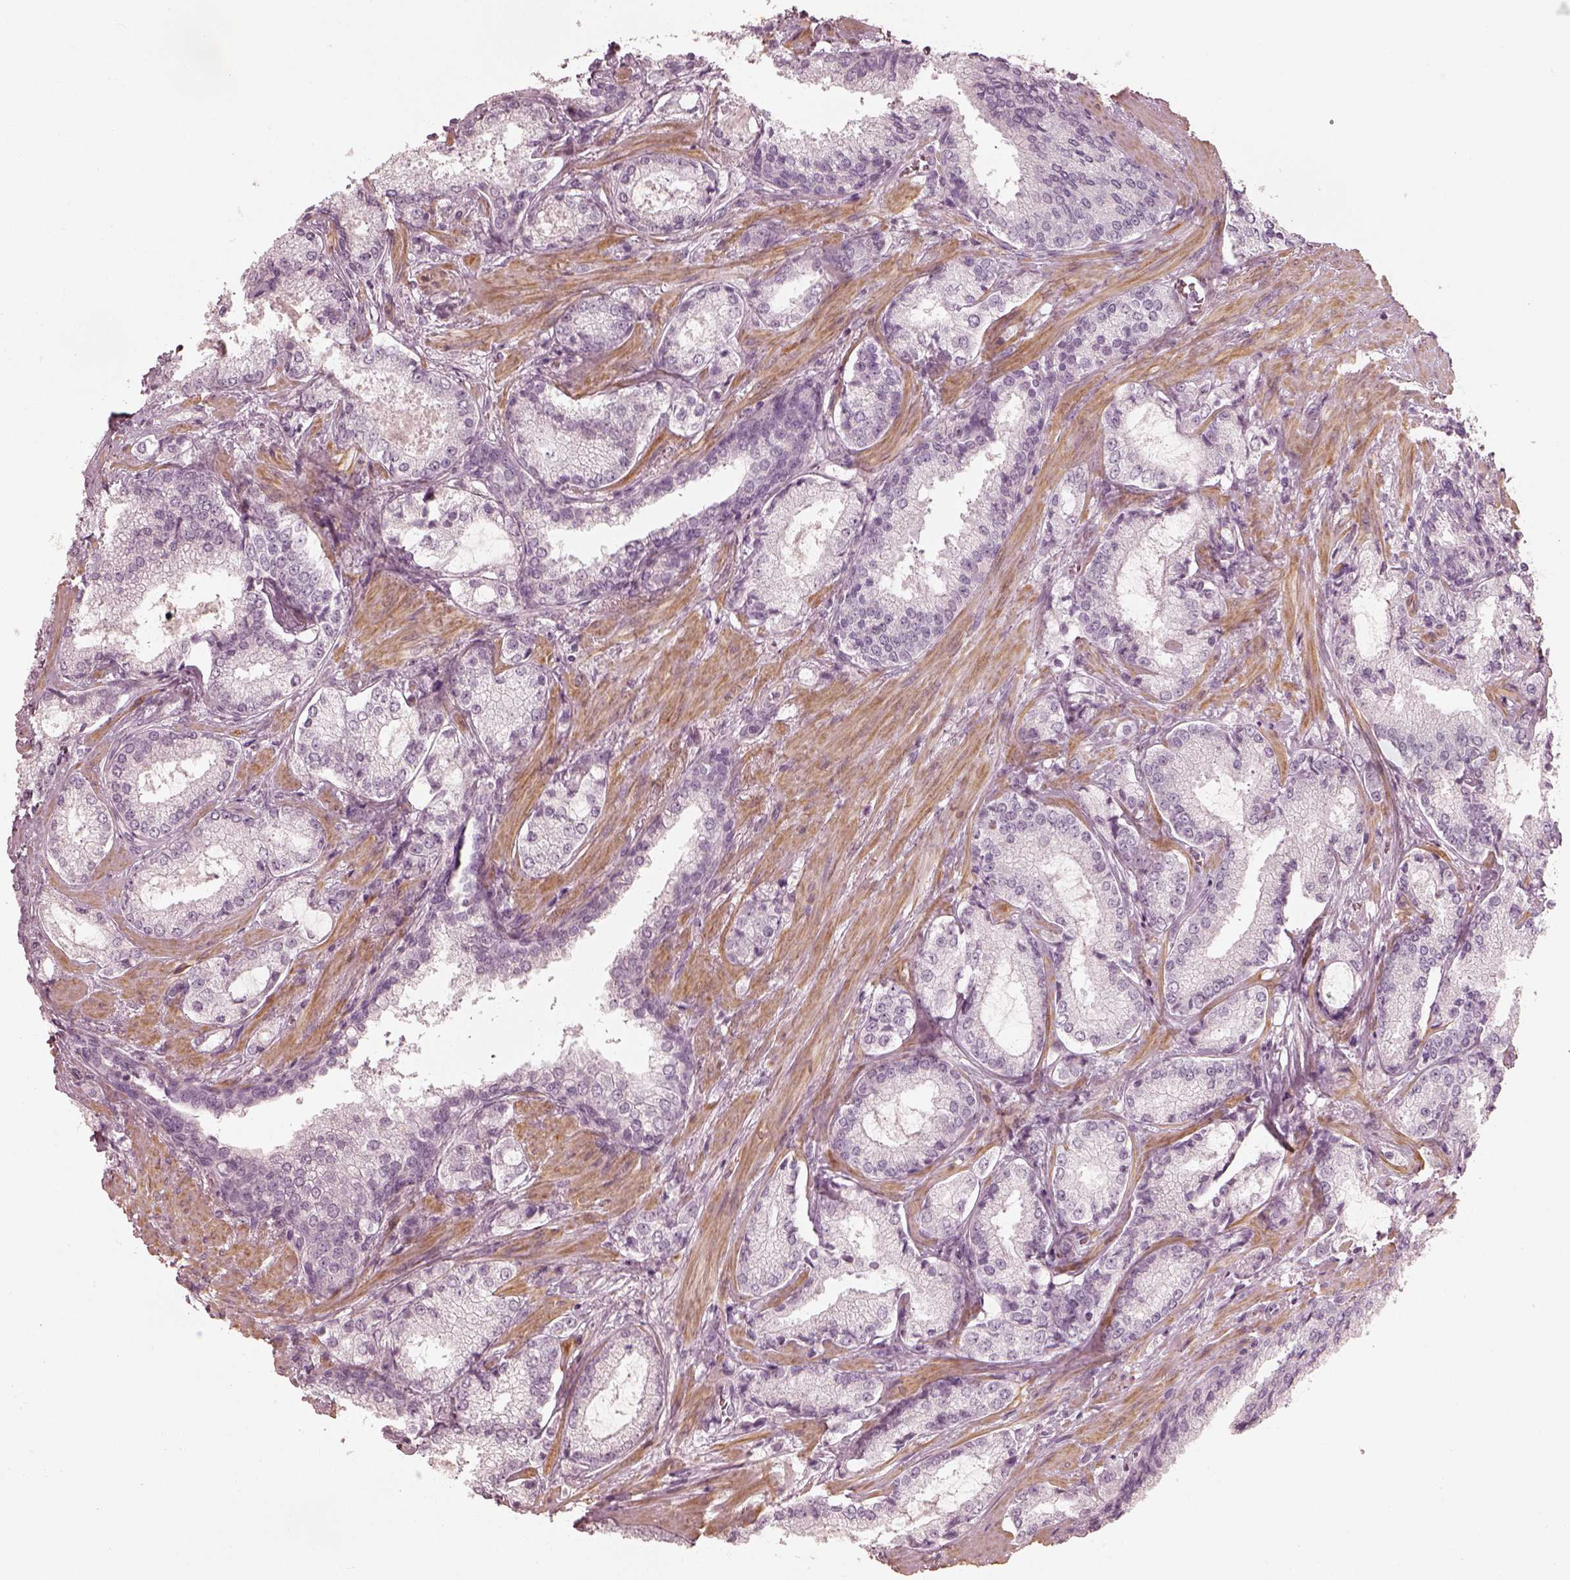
{"staining": {"intensity": "negative", "quantity": "none", "location": "none"}, "tissue": "prostate cancer", "cell_type": "Tumor cells", "image_type": "cancer", "snomed": [{"axis": "morphology", "description": "Adenocarcinoma, Low grade"}, {"axis": "topography", "description": "Prostate"}], "caption": "This is a image of IHC staining of prostate cancer, which shows no positivity in tumor cells.", "gene": "PRLHR", "patient": {"sex": "male", "age": 56}}